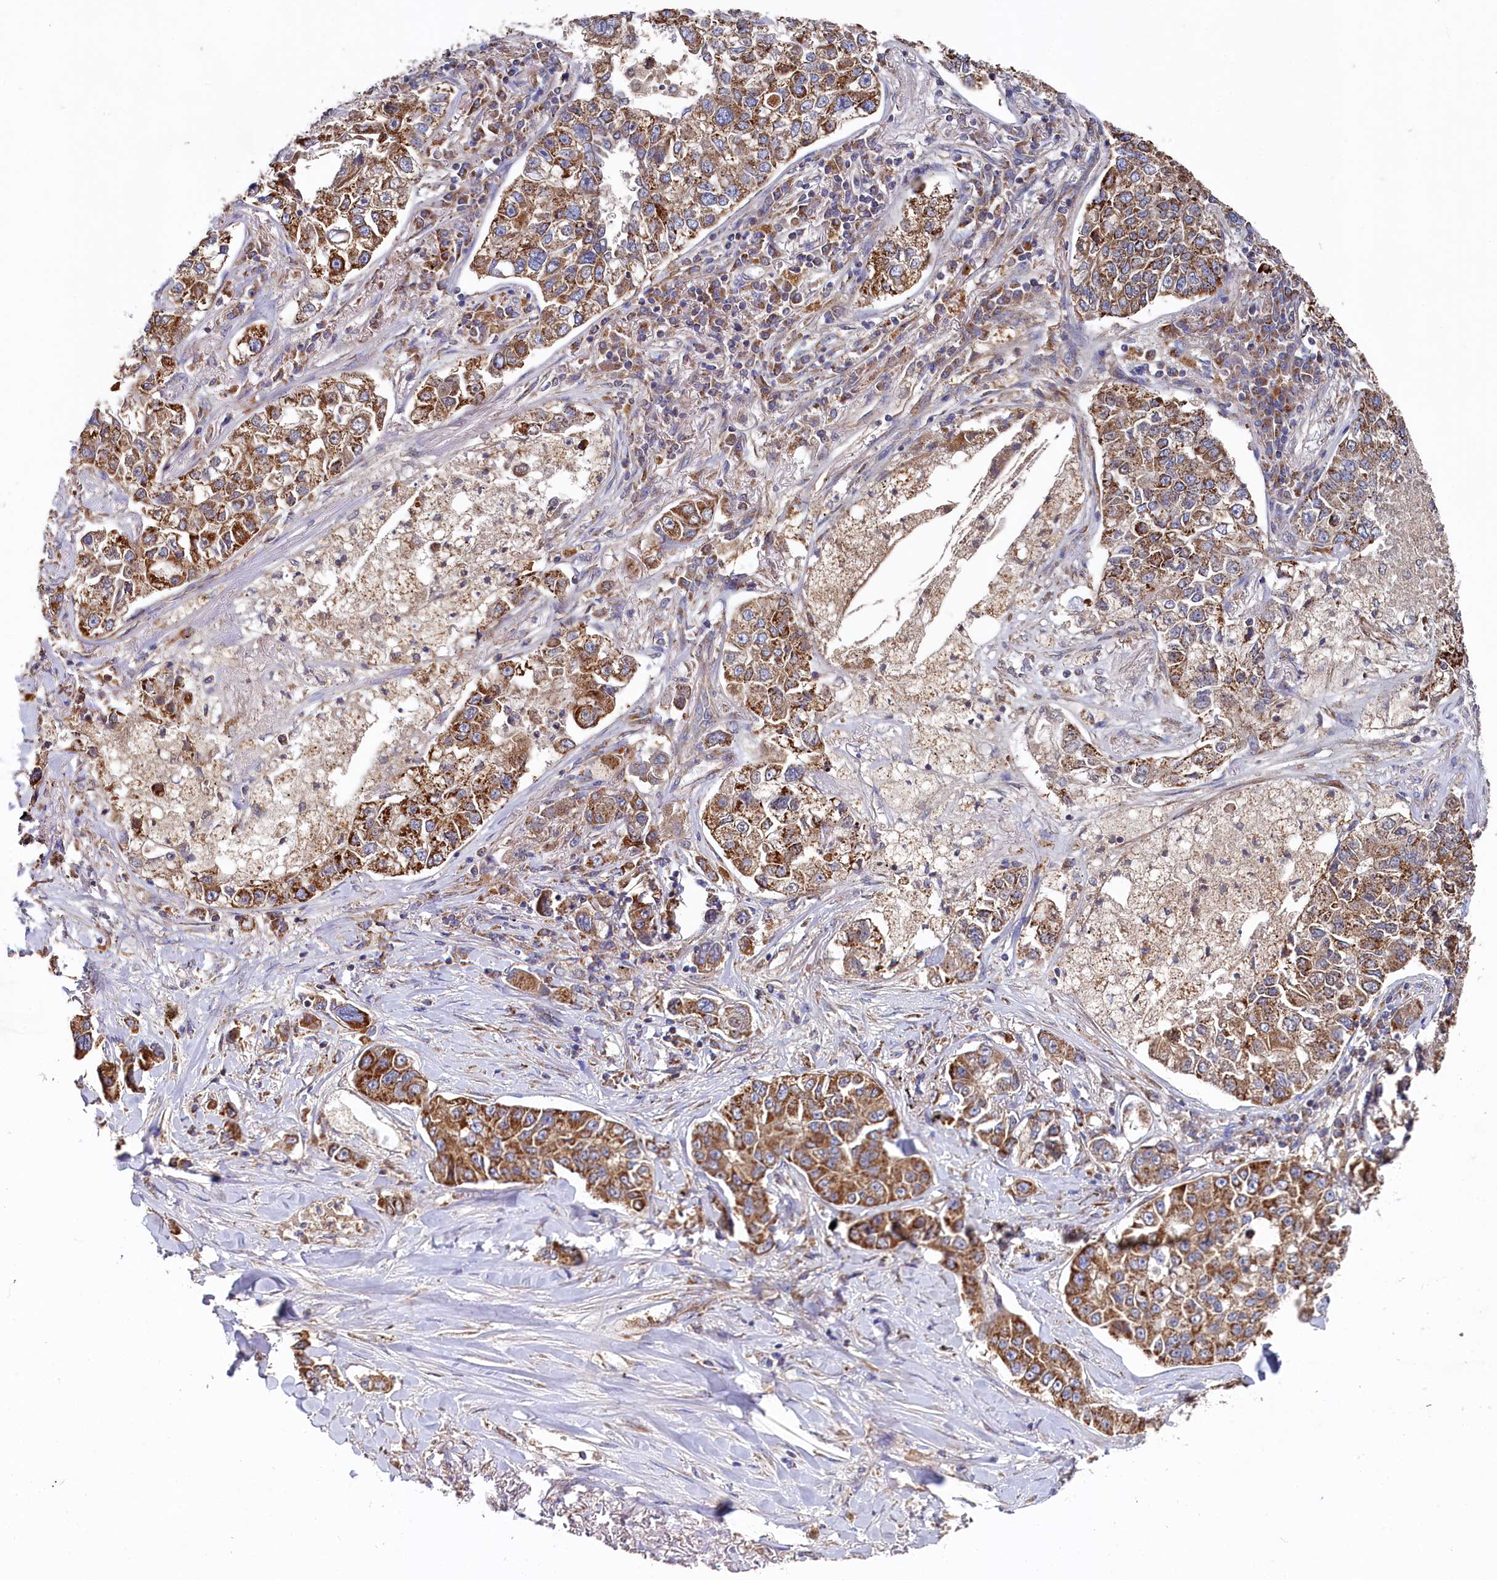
{"staining": {"intensity": "moderate", "quantity": ">75%", "location": "cytoplasmic/membranous"}, "tissue": "lung cancer", "cell_type": "Tumor cells", "image_type": "cancer", "snomed": [{"axis": "morphology", "description": "Adenocarcinoma, NOS"}, {"axis": "topography", "description": "Lung"}], "caption": "The immunohistochemical stain highlights moderate cytoplasmic/membranous staining in tumor cells of adenocarcinoma (lung) tissue. (IHC, brightfield microscopy, high magnification).", "gene": "HAUS2", "patient": {"sex": "male", "age": 49}}